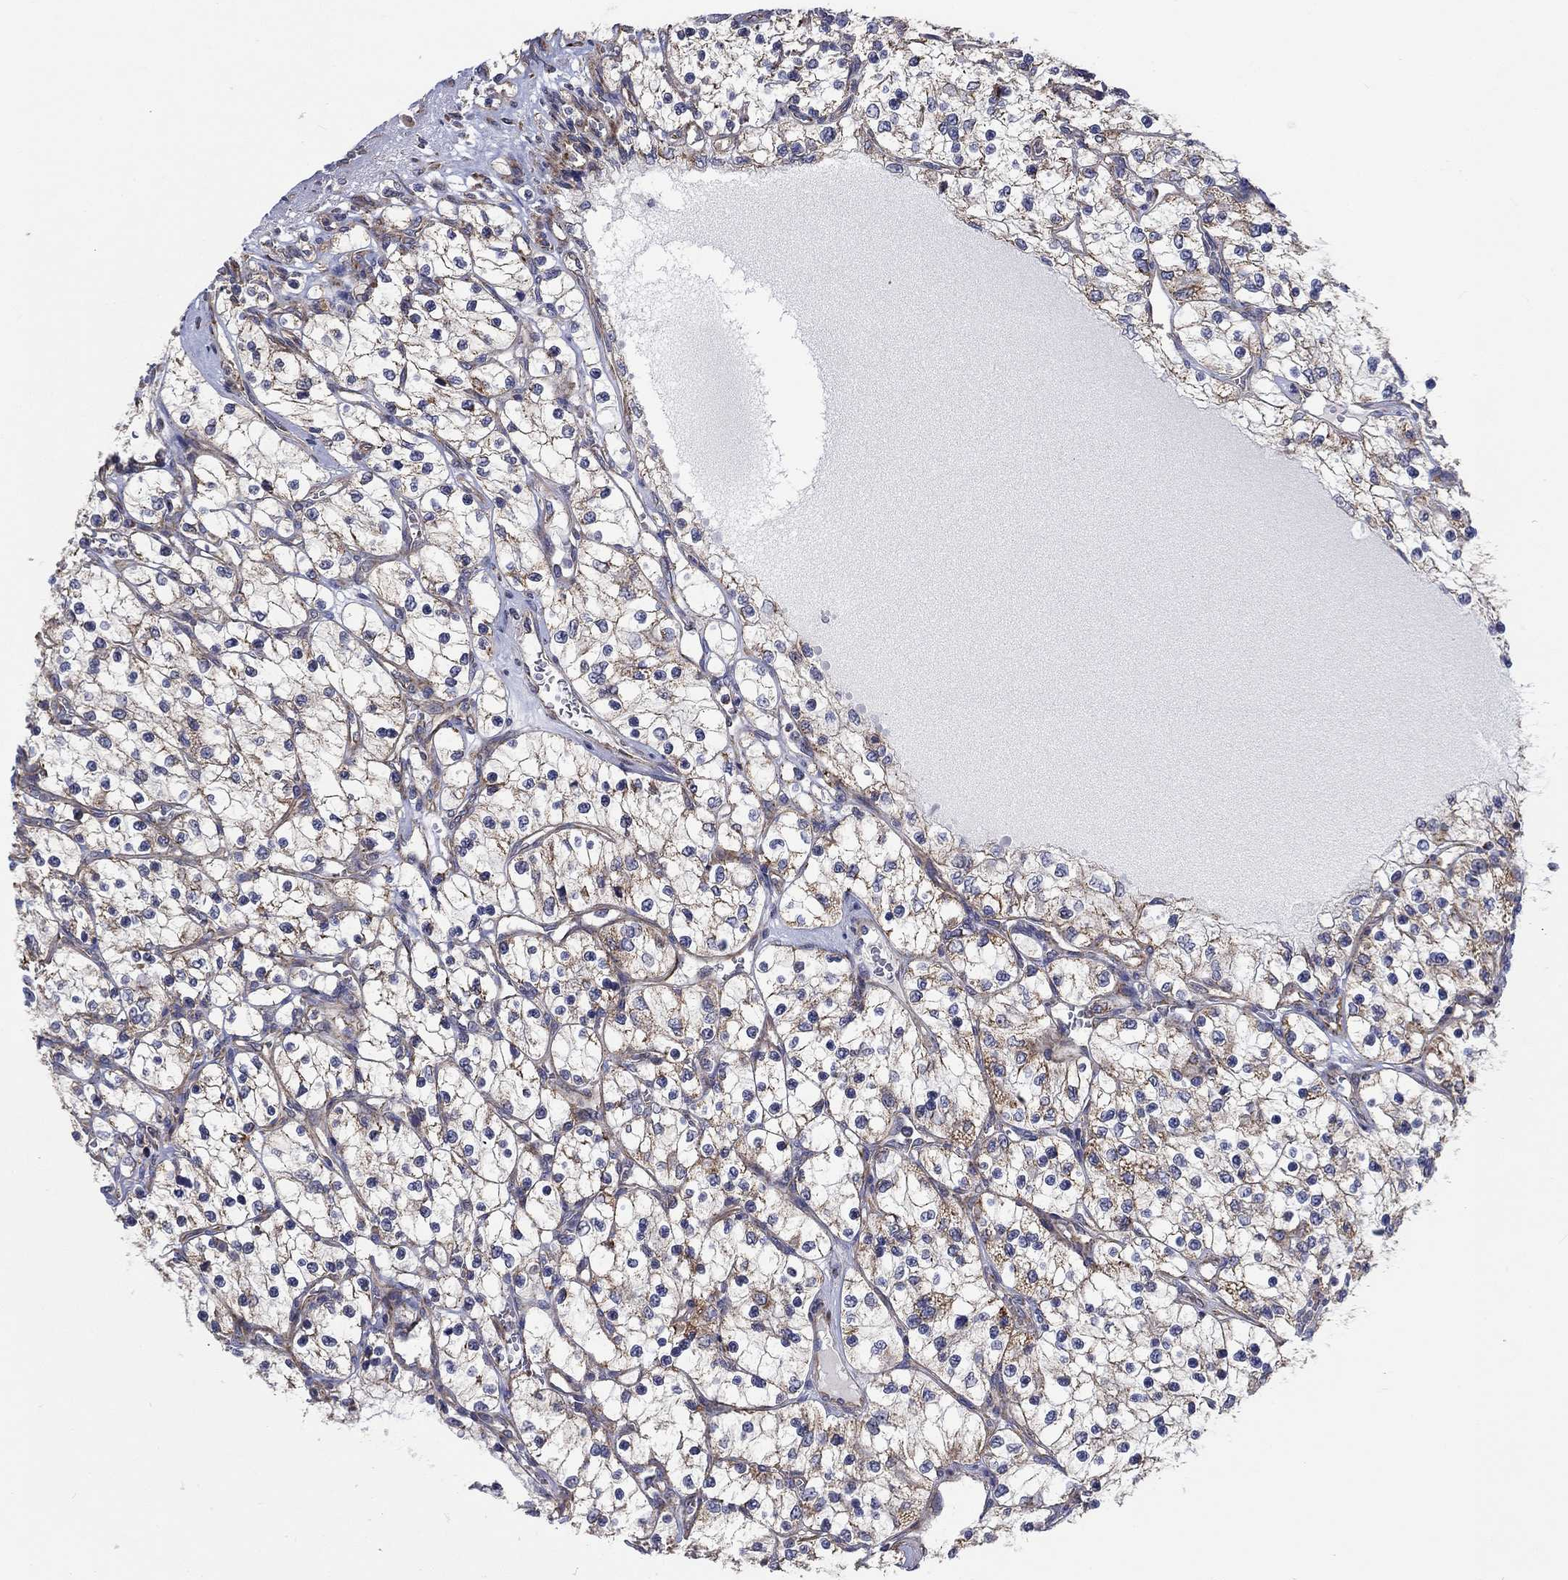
{"staining": {"intensity": "moderate", "quantity": "<25%", "location": "cytoplasmic/membranous"}, "tissue": "renal cancer", "cell_type": "Tumor cells", "image_type": "cancer", "snomed": [{"axis": "morphology", "description": "Adenocarcinoma, NOS"}, {"axis": "topography", "description": "Kidney"}], "caption": "A photomicrograph of human renal cancer stained for a protein reveals moderate cytoplasmic/membranous brown staining in tumor cells.", "gene": "RPLP0", "patient": {"sex": "female", "age": 69}}